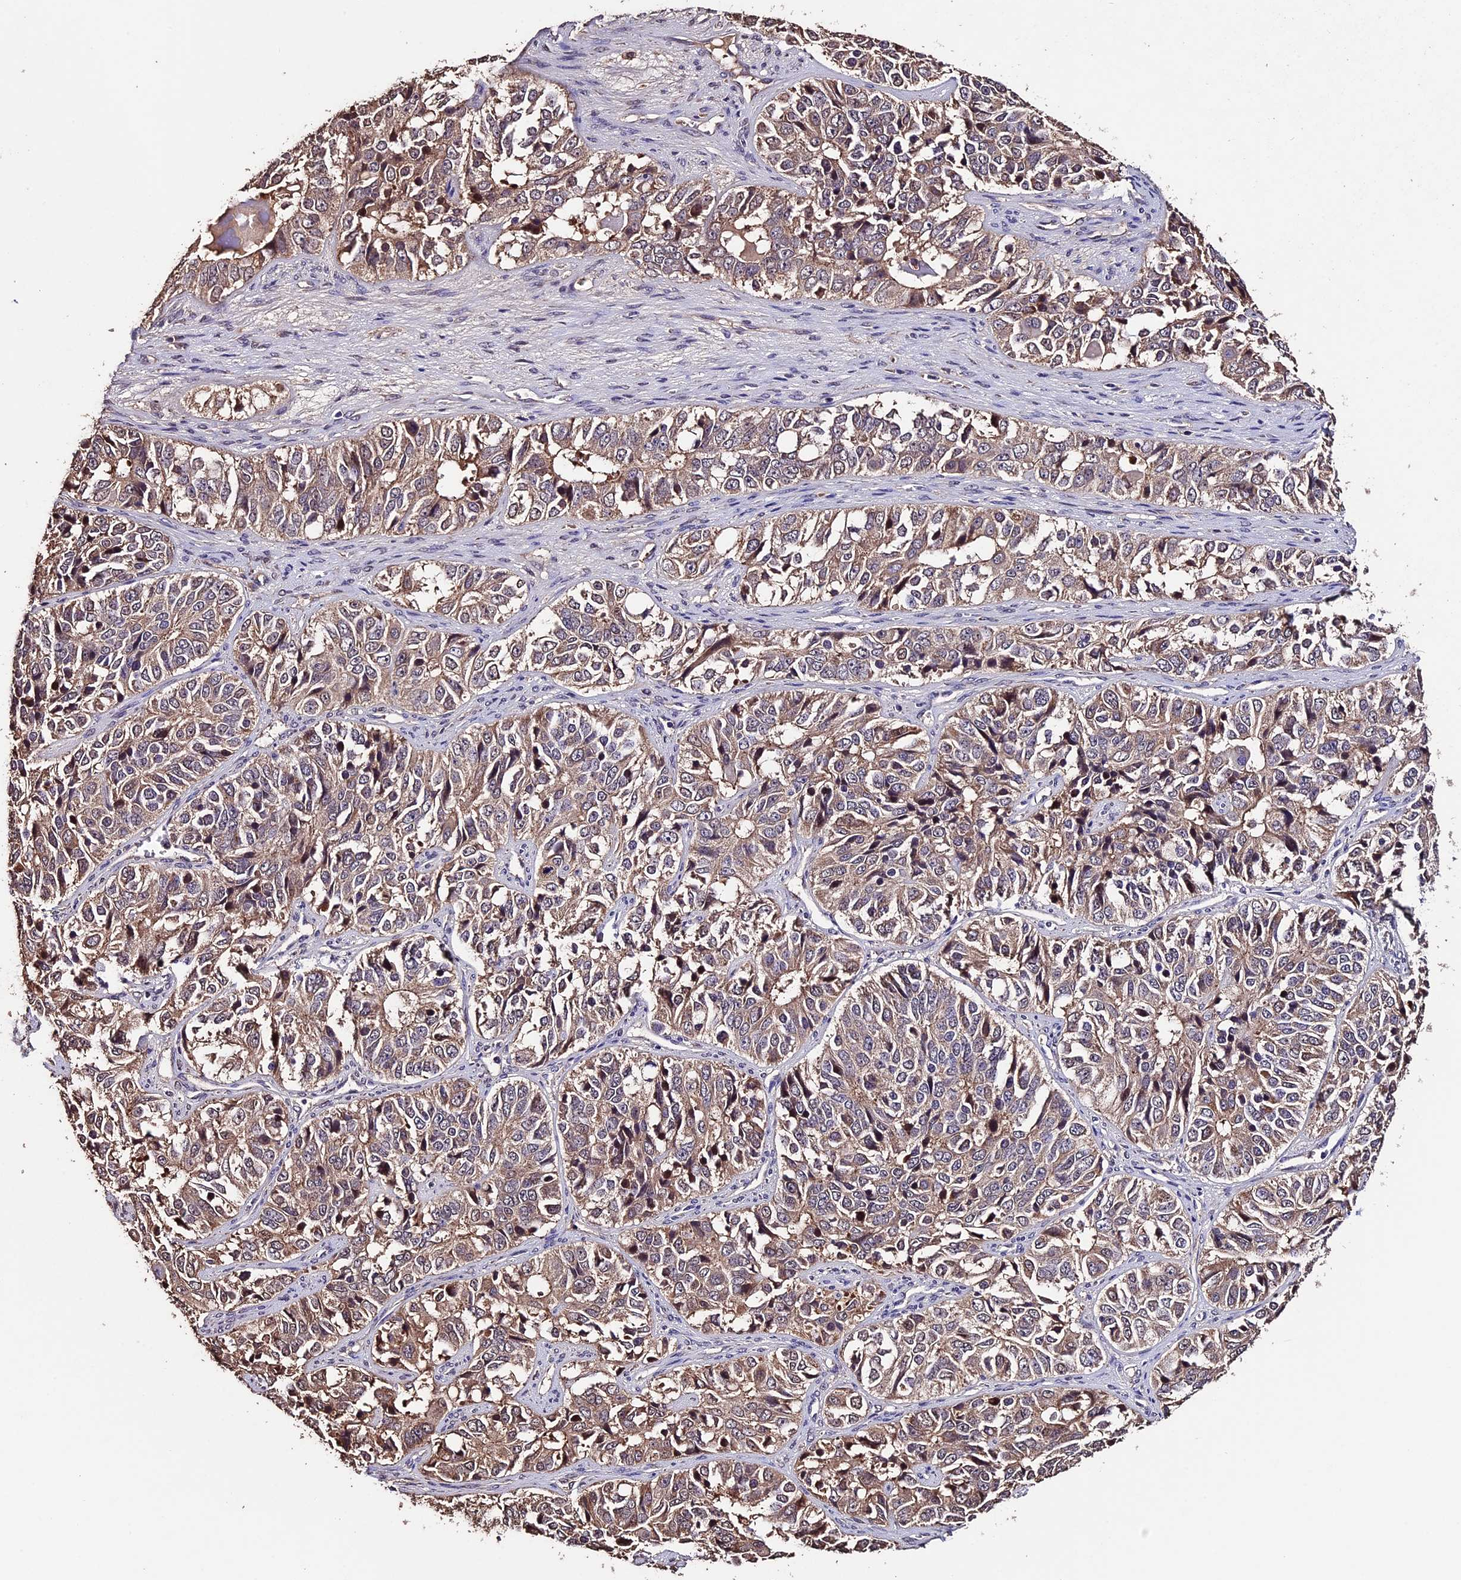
{"staining": {"intensity": "weak", "quantity": ">75%", "location": "cytoplasmic/membranous"}, "tissue": "ovarian cancer", "cell_type": "Tumor cells", "image_type": "cancer", "snomed": [{"axis": "morphology", "description": "Carcinoma, endometroid"}, {"axis": "topography", "description": "Ovary"}], "caption": "Human endometroid carcinoma (ovarian) stained with a protein marker exhibits weak staining in tumor cells.", "gene": "DIS3L", "patient": {"sex": "female", "age": 51}}